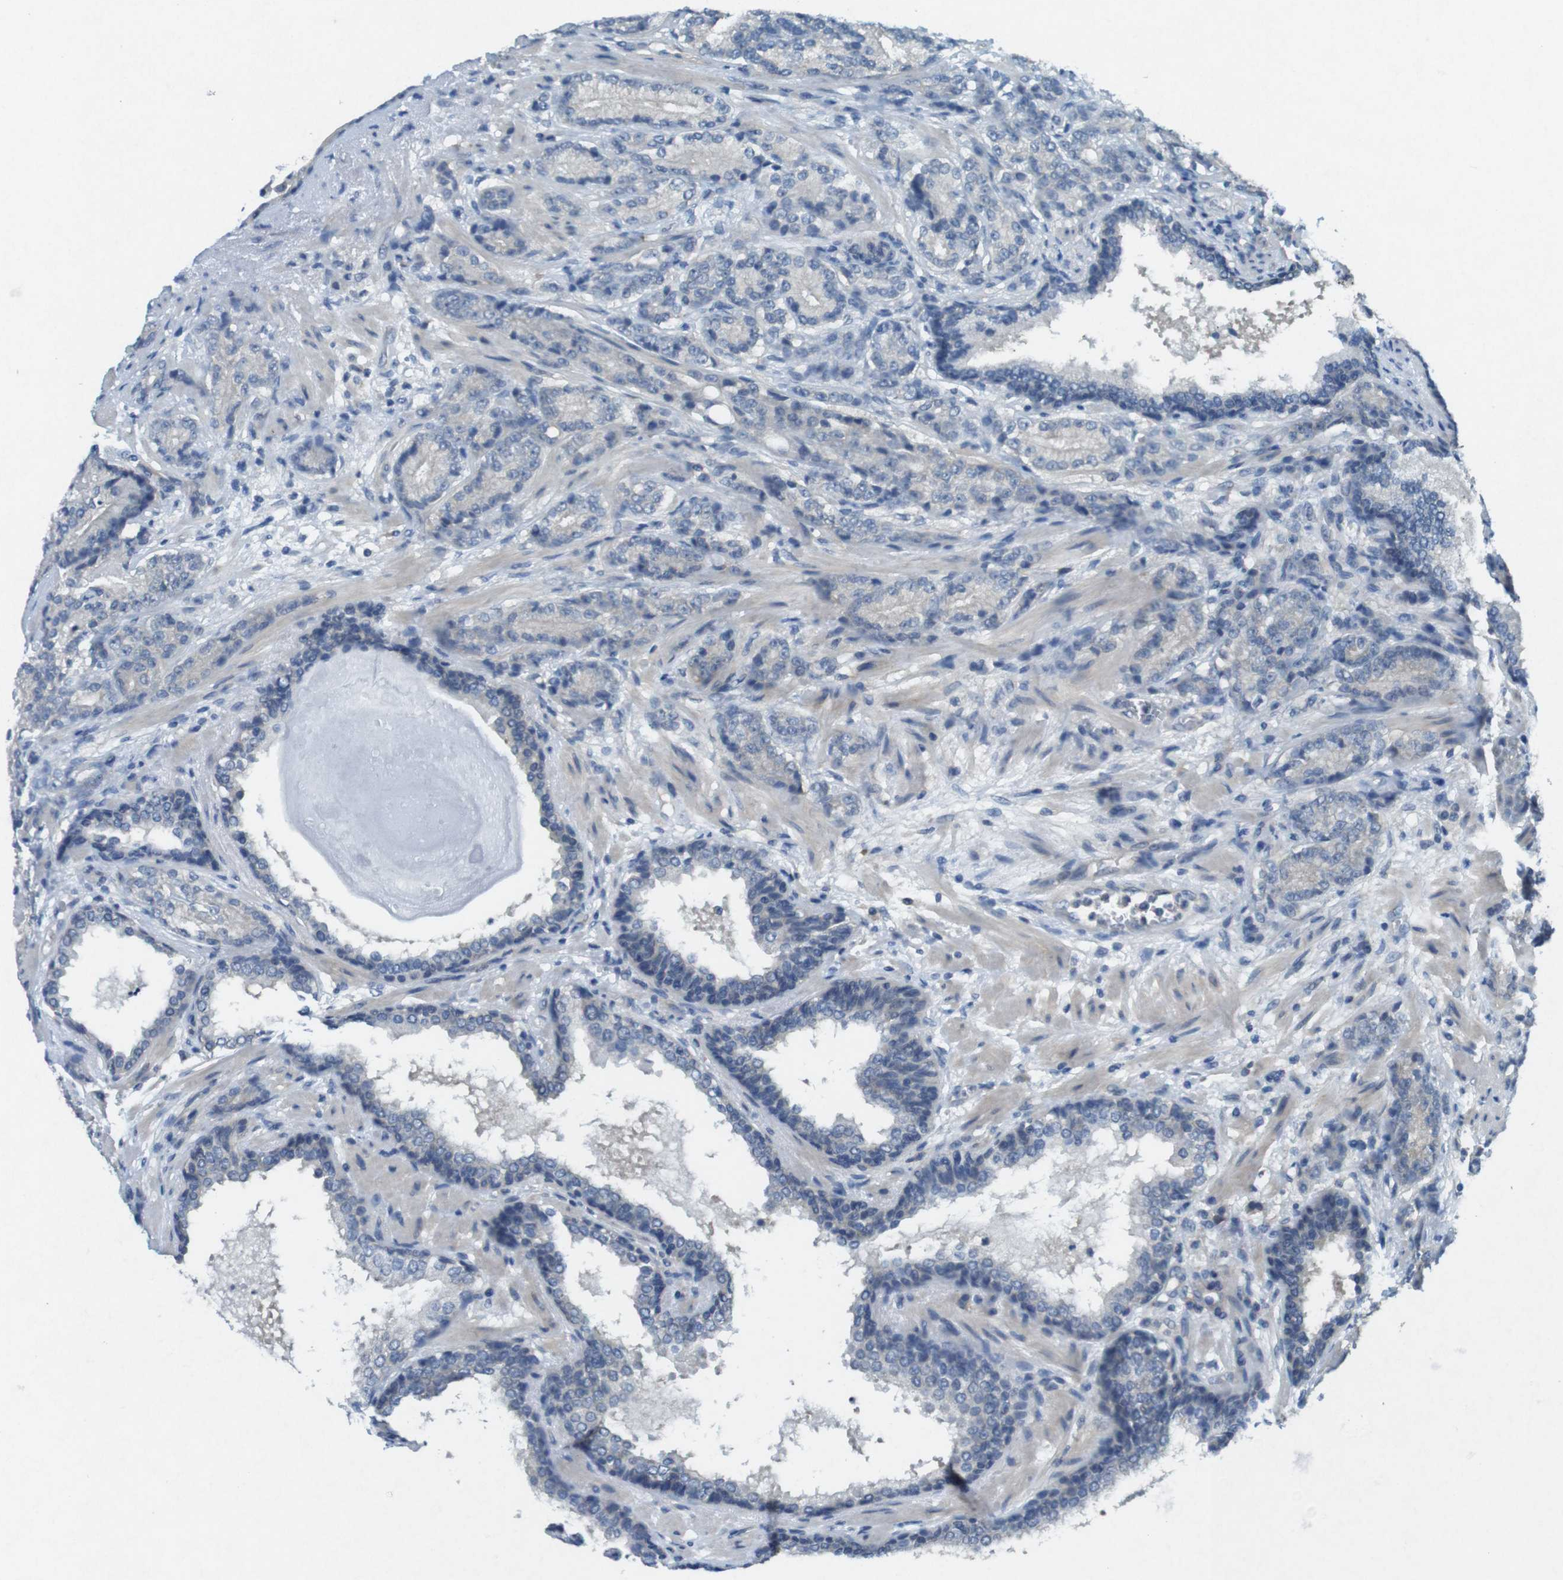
{"staining": {"intensity": "negative", "quantity": "none", "location": "none"}, "tissue": "prostate cancer", "cell_type": "Tumor cells", "image_type": "cancer", "snomed": [{"axis": "morphology", "description": "Adenocarcinoma, High grade"}, {"axis": "topography", "description": "Prostate"}], "caption": "A high-resolution photomicrograph shows immunohistochemistry (IHC) staining of prostate adenocarcinoma (high-grade), which reveals no significant expression in tumor cells.", "gene": "SUGT1", "patient": {"sex": "male", "age": 61}}